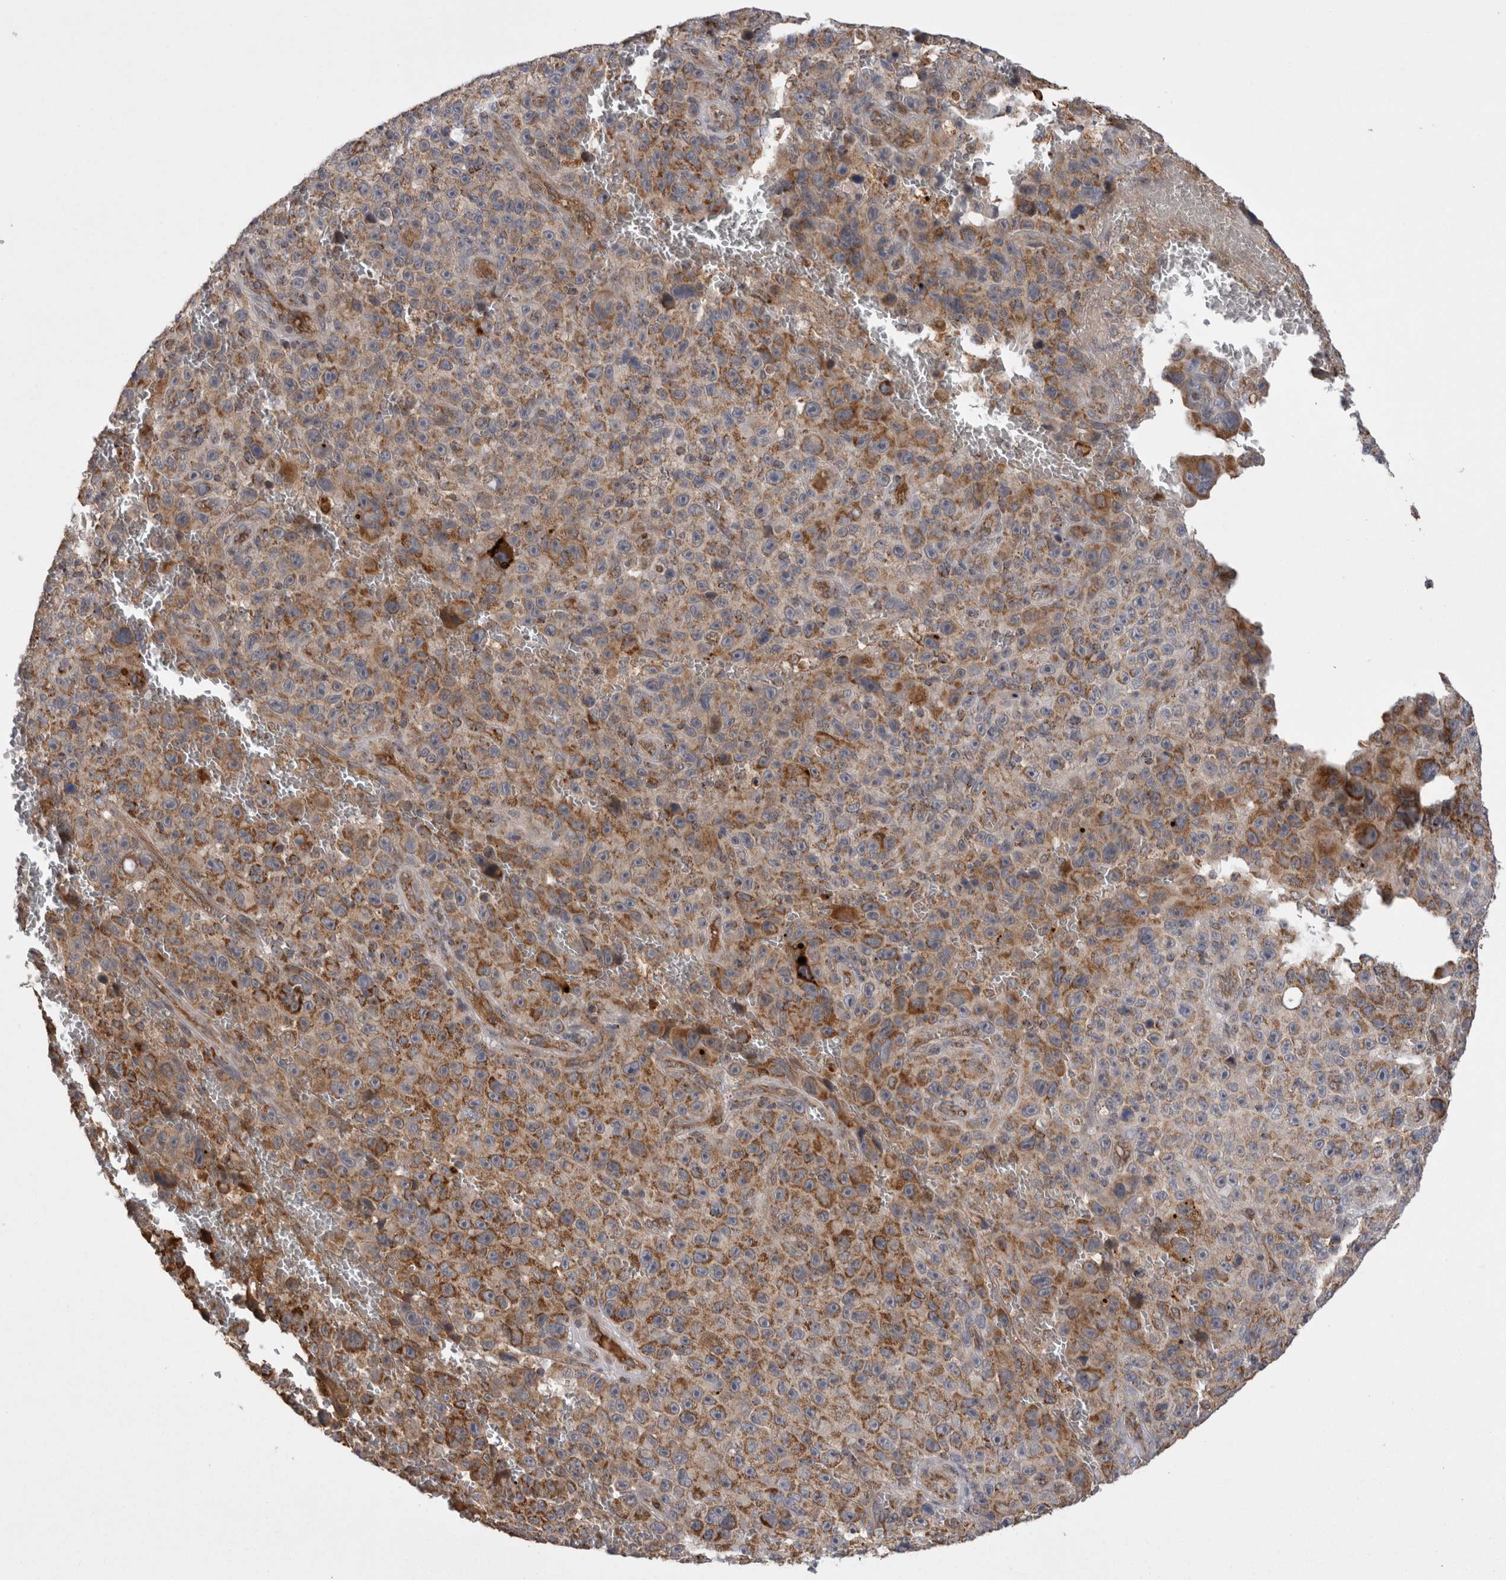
{"staining": {"intensity": "strong", "quantity": ">75%", "location": "cytoplasmic/membranous"}, "tissue": "melanoma", "cell_type": "Tumor cells", "image_type": "cancer", "snomed": [{"axis": "morphology", "description": "Malignant melanoma, NOS"}, {"axis": "topography", "description": "Skin"}], "caption": "An immunohistochemistry image of tumor tissue is shown. Protein staining in brown labels strong cytoplasmic/membranous positivity in melanoma within tumor cells. The protein of interest is shown in brown color, while the nuclei are stained blue.", "gene": "DARS2", "patient": {"sex": "female", "age": 82}}